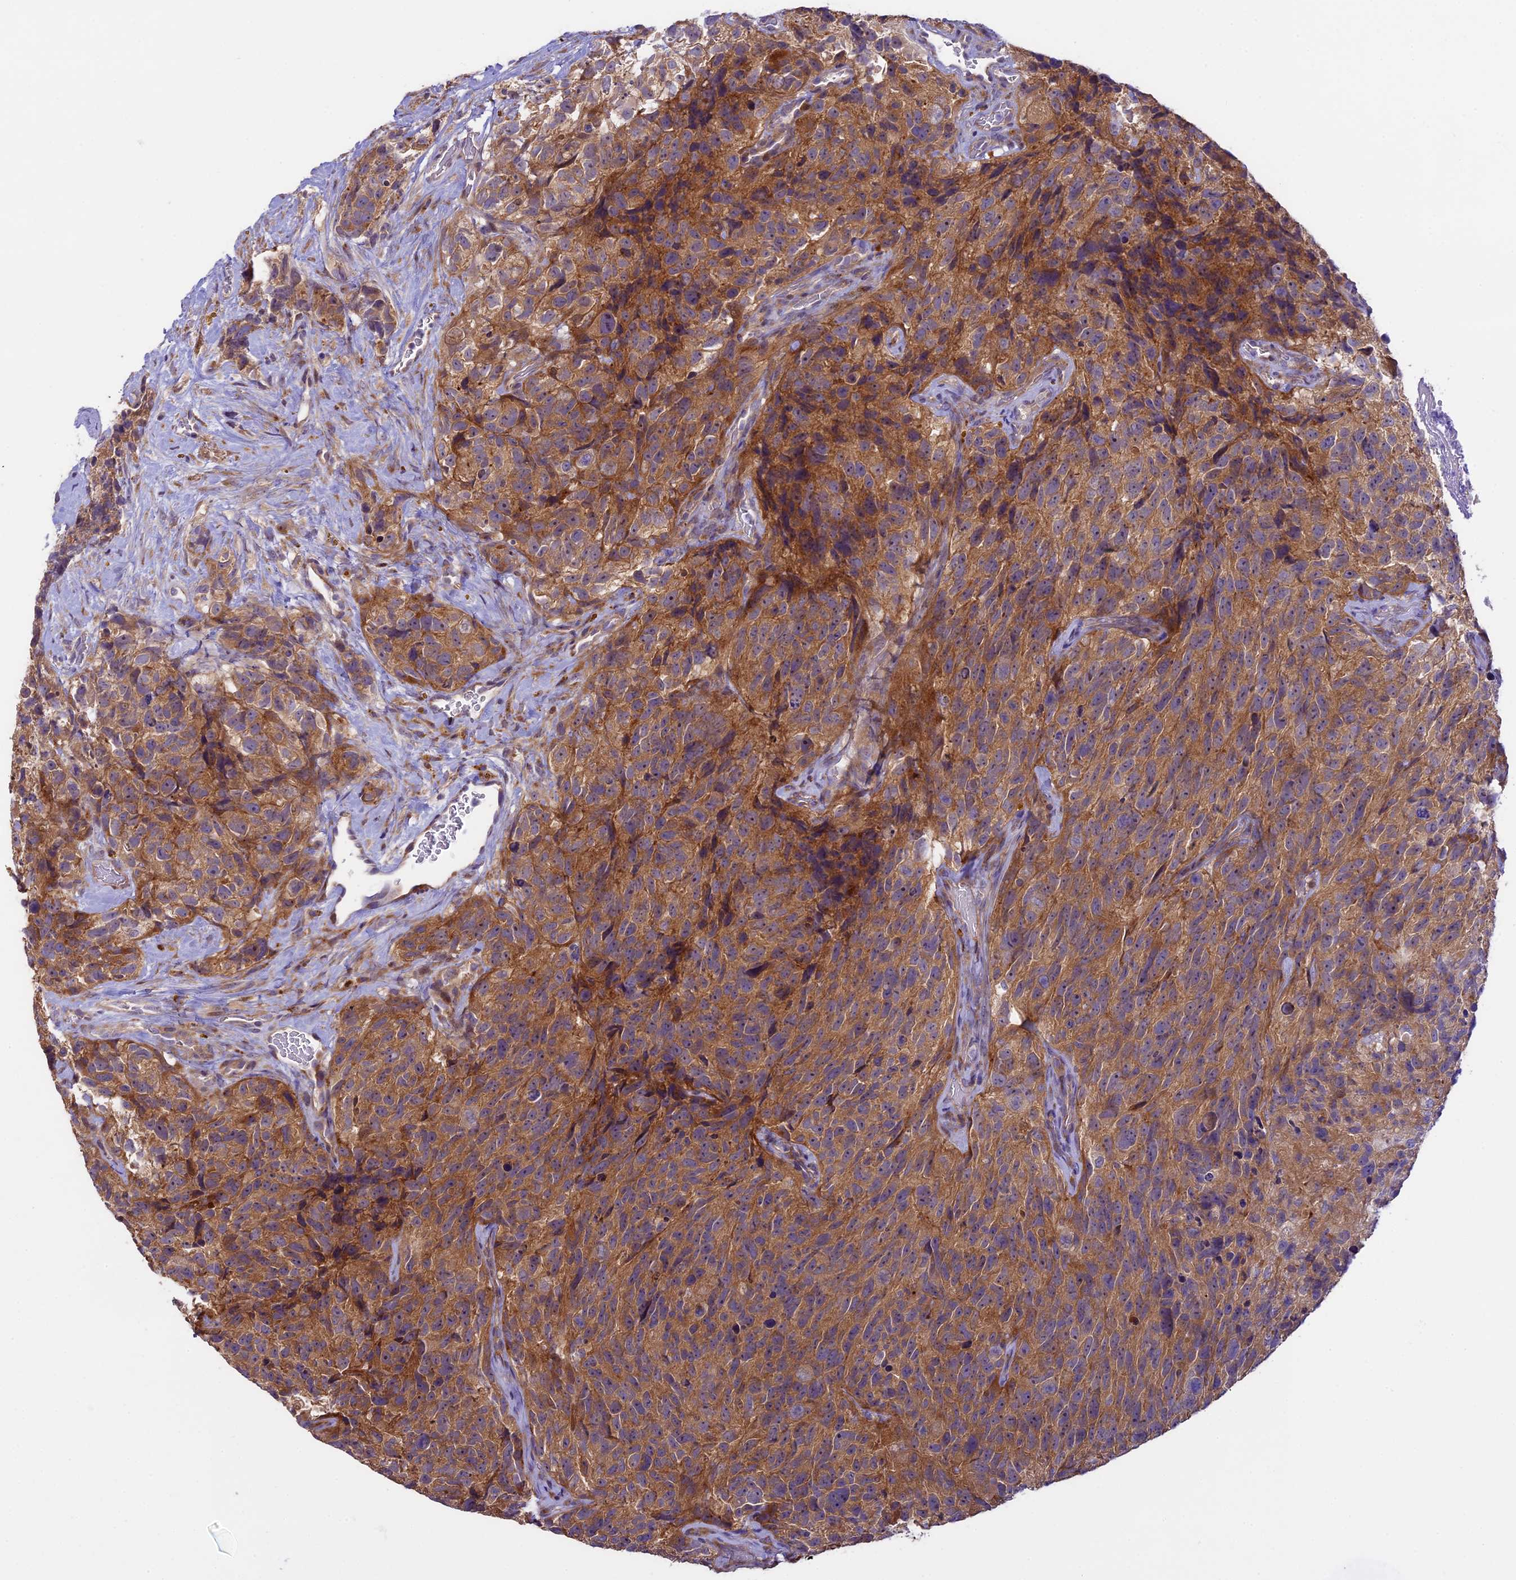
{"staining": {"intensity": "moderate", "quantity": ">75%", "location": "cytoplasmic/membranous"}, "tissue": "glioma", "cell_type": "Tumor cells", "image_type": "cancer", "snomed": [{"axis": "morphology", "description": "Glioma, malignant, High grade"}, {"axis": "topography", "description": "Brain"}], "caption": "The immunohistochemical stain labels moderate cytoplasmic/membranous expression in tumor cells of malignant glioma (high-grade) tissue.", "gene": "SPIRE1", "patient": {"sex": "male", "age": 69}}